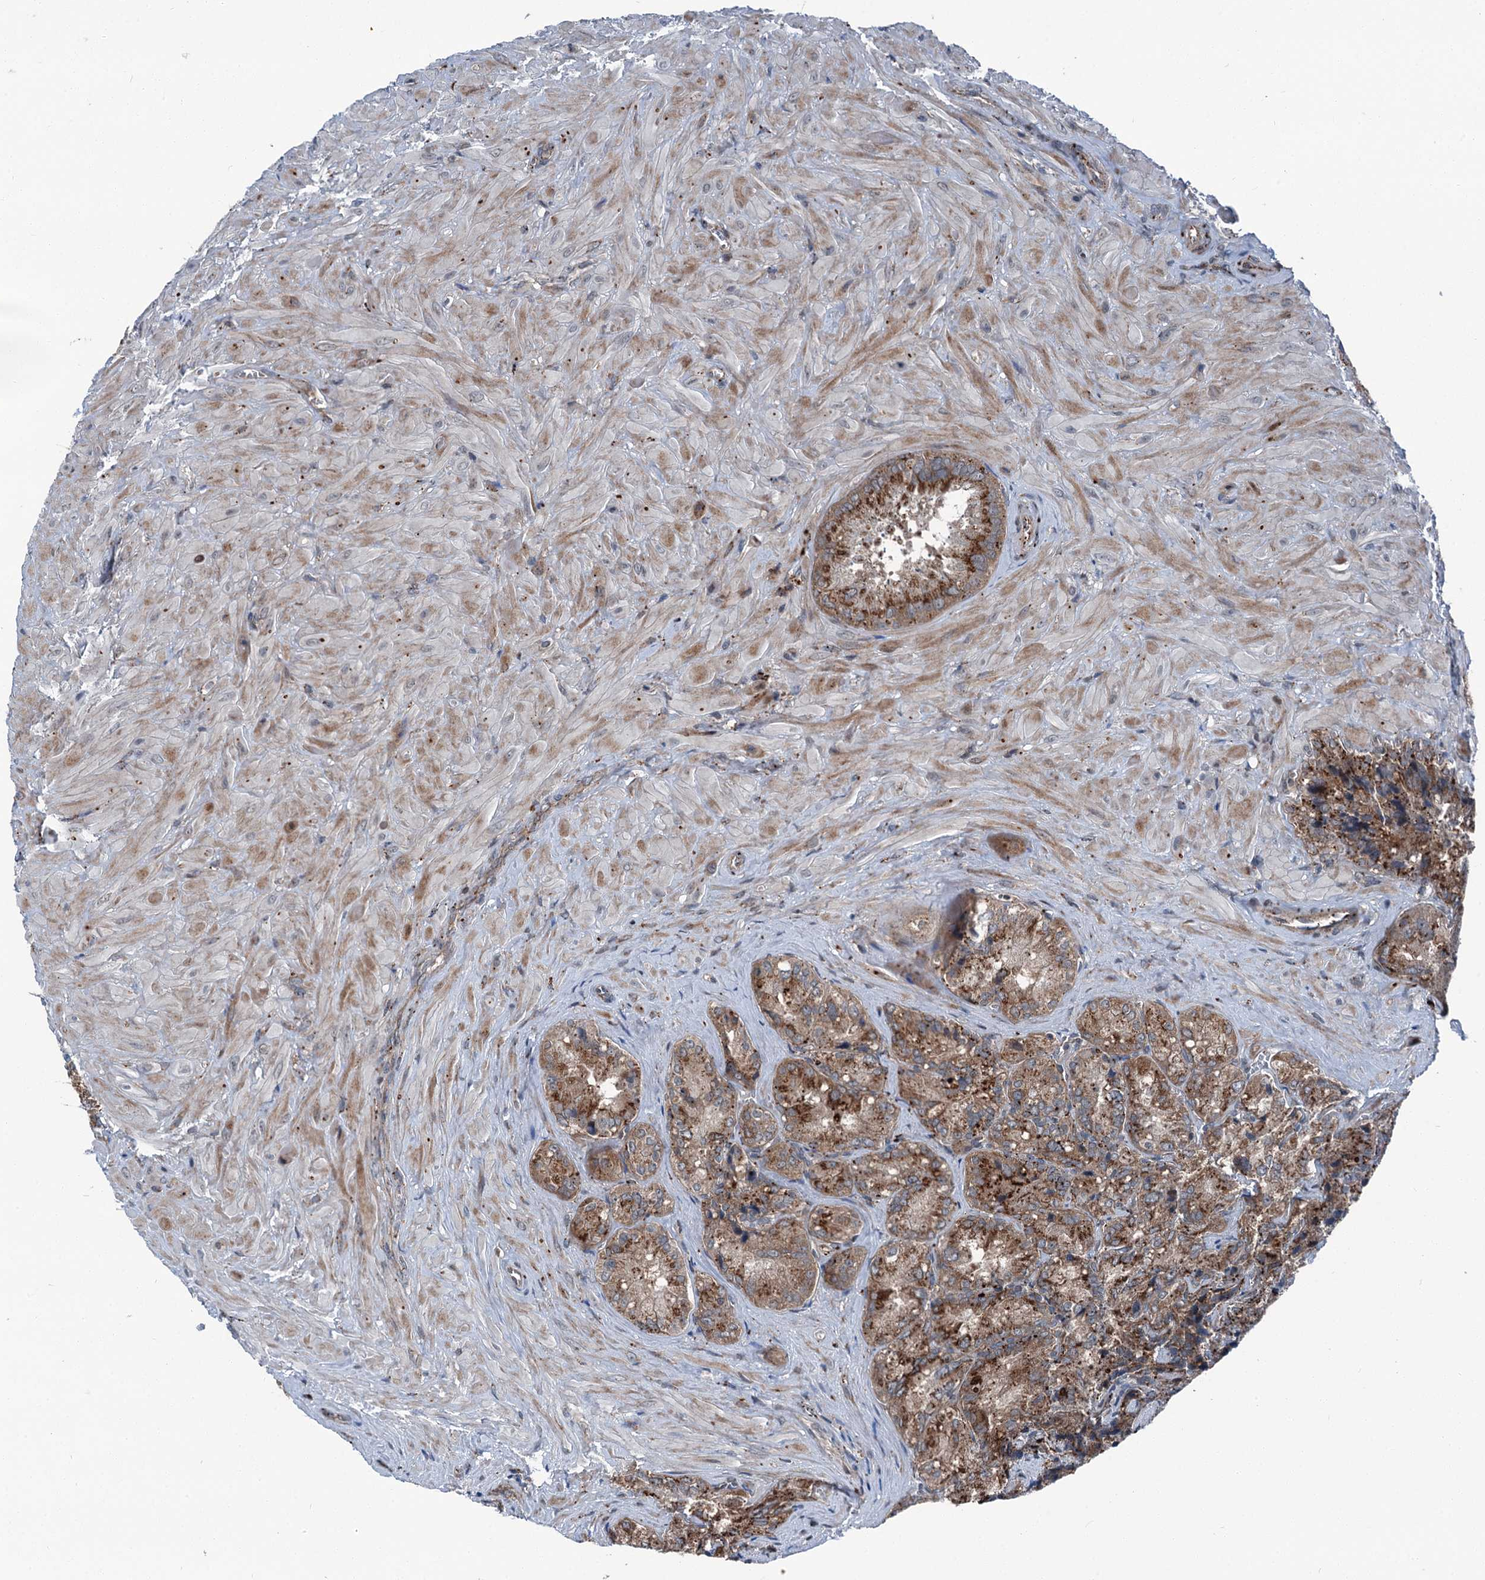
{"staining": {"intensity": "strong", "quantity": "25%-75%", "location": "cytoplasmic/membranous"}, "tissue": "seminal vesicle", "cell_type": "Glandular cells", "image_type": "normal", "snomed": [{"axis": "morphology", "description": "Normal tissue, NOS"}, {"axis": "topography", "description": "Seminal veicle"}], "caption": "Immunohistochemistry (IHC) of normal human seminal vesicle exhibits high levels of strong cytoplasmic/membranous positivity in approximately 25%-75% of glandular cells.", "gene": "POLR1D", "patient": {"sex": "male", "age": 62}}